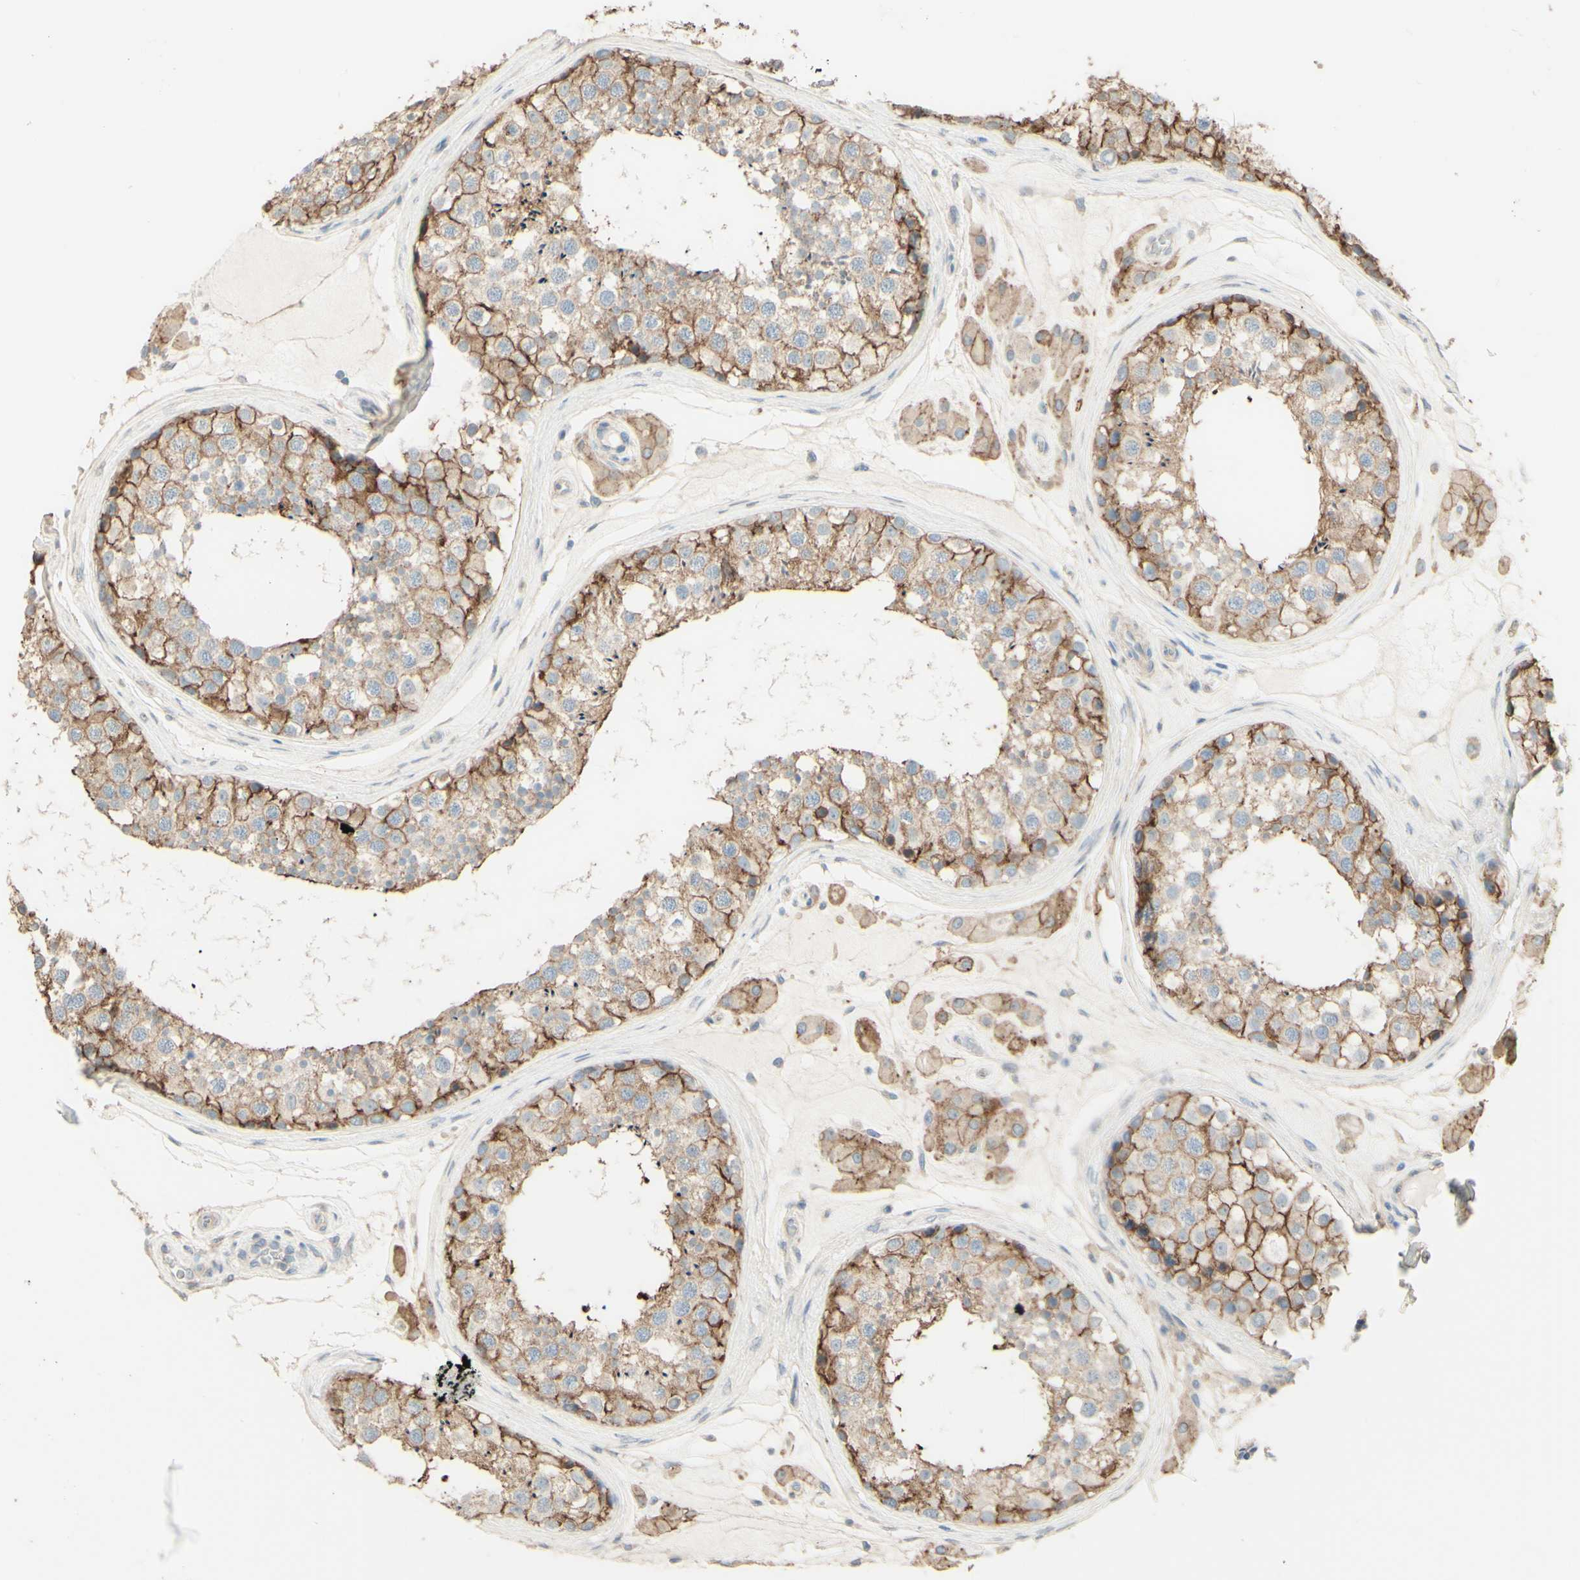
{"staining": {"intensity": "moderate", "quantity": ">75%", "location": "cytoplasmic/membranous"}, "tissue": "testis", "cell_type": "Cells in seminiferous ducts", "image_type": "normal", "snomed": [{"axis": "morphology", "description": "Normal tissue, NOS"}, {"axis": "topography", "description": "Testis"}], "caption": "Immunohistochemical staining of unremarkable human testis shows moderate cytoplasmic/membranous protein expression in about >75% of cells in seminiferous ducts. (brown staining indicates protein expression, while blue staining denotes nuclei).", "gene": "RNF149", "patient": {"sex": "male", "age": 46}}